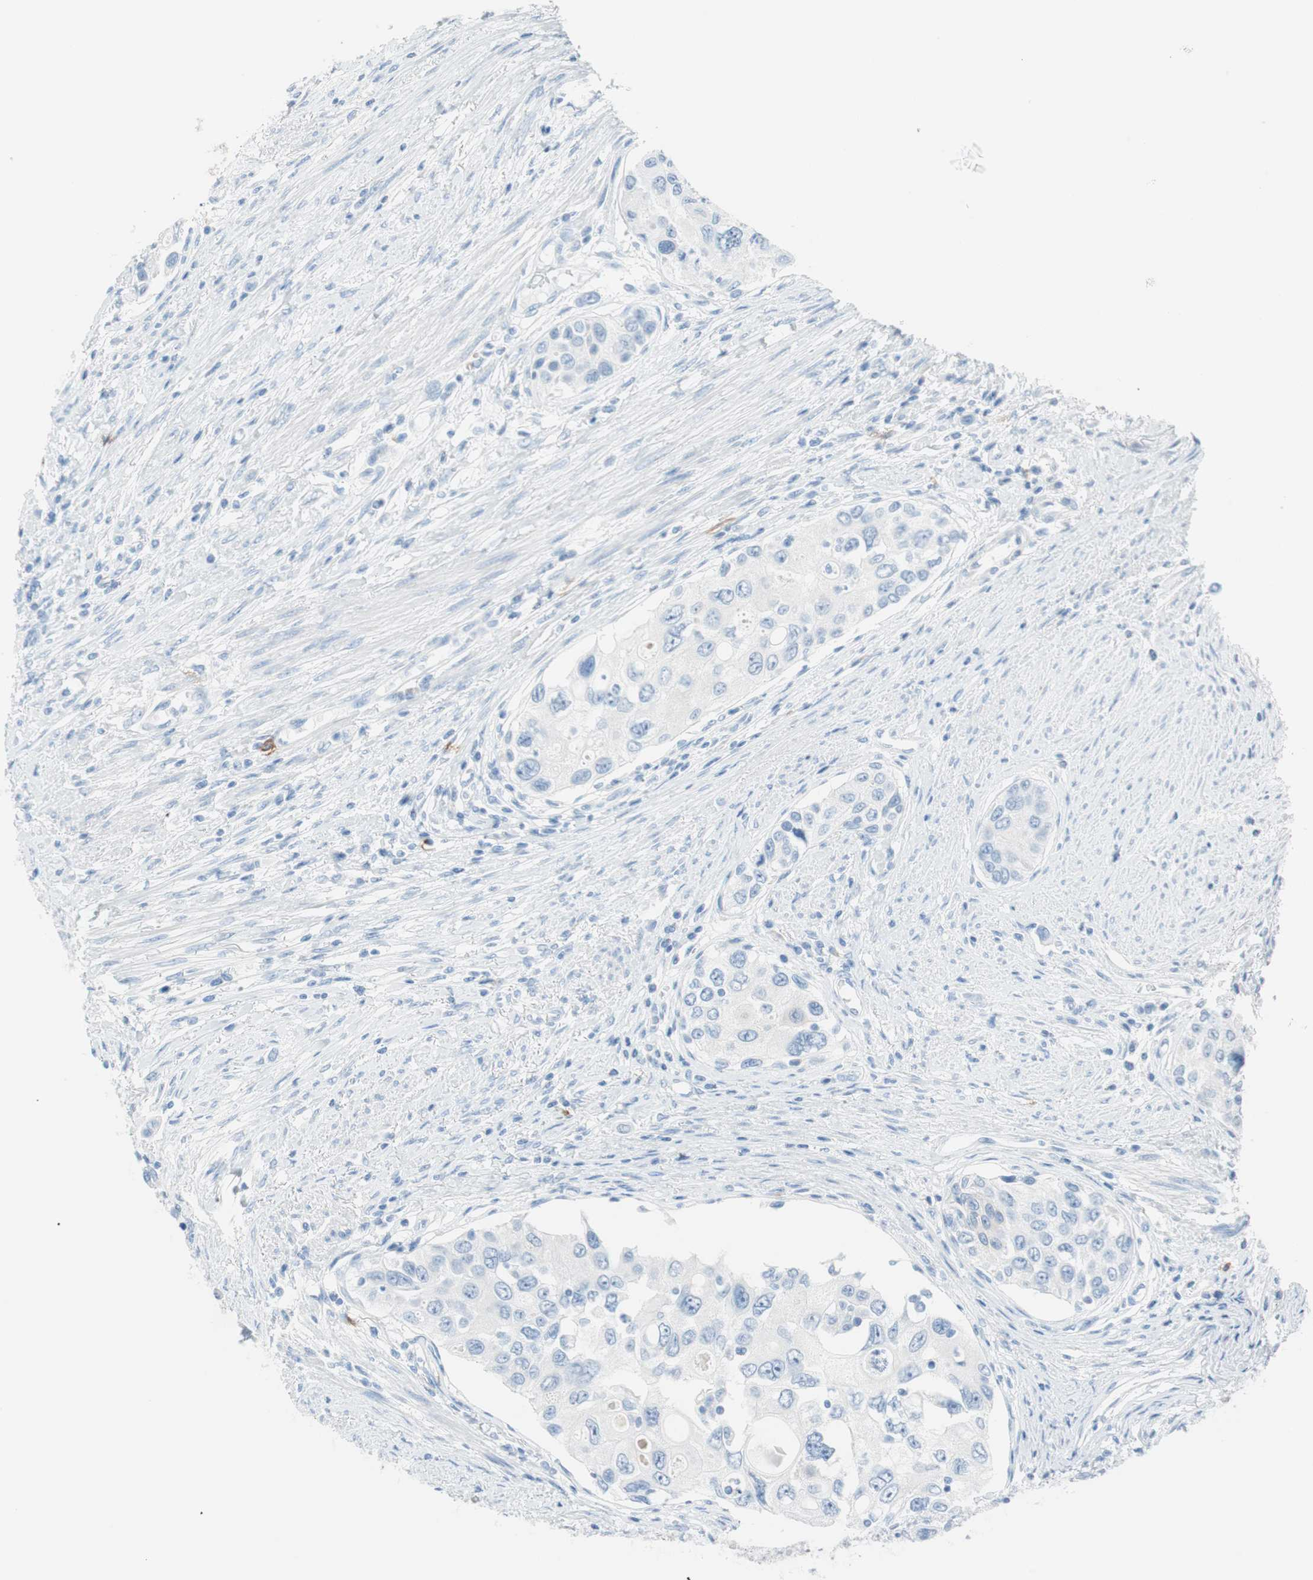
{"staining": {"intensity": "negative", "quantity": "none", "location": "none"}, "tissue": "urothelial cancer", "cell_type": "Tumor cells", "image_type": "cancer", "snomed": [{"axis": "morphology", "description": "Urothelial carcinoma, High grade"}, {"axis": "topography", "description": "Urinary bladder"}], "caption": "A high-resolution photomicrograph shows immunohistochemistry (IHC) staining of high-grade urothelial carcinoma, which demonstrates no significant expression in tumor cells.", "gene": "TNFRSF13C", "patient": {"sex": "female", "age": 56}}